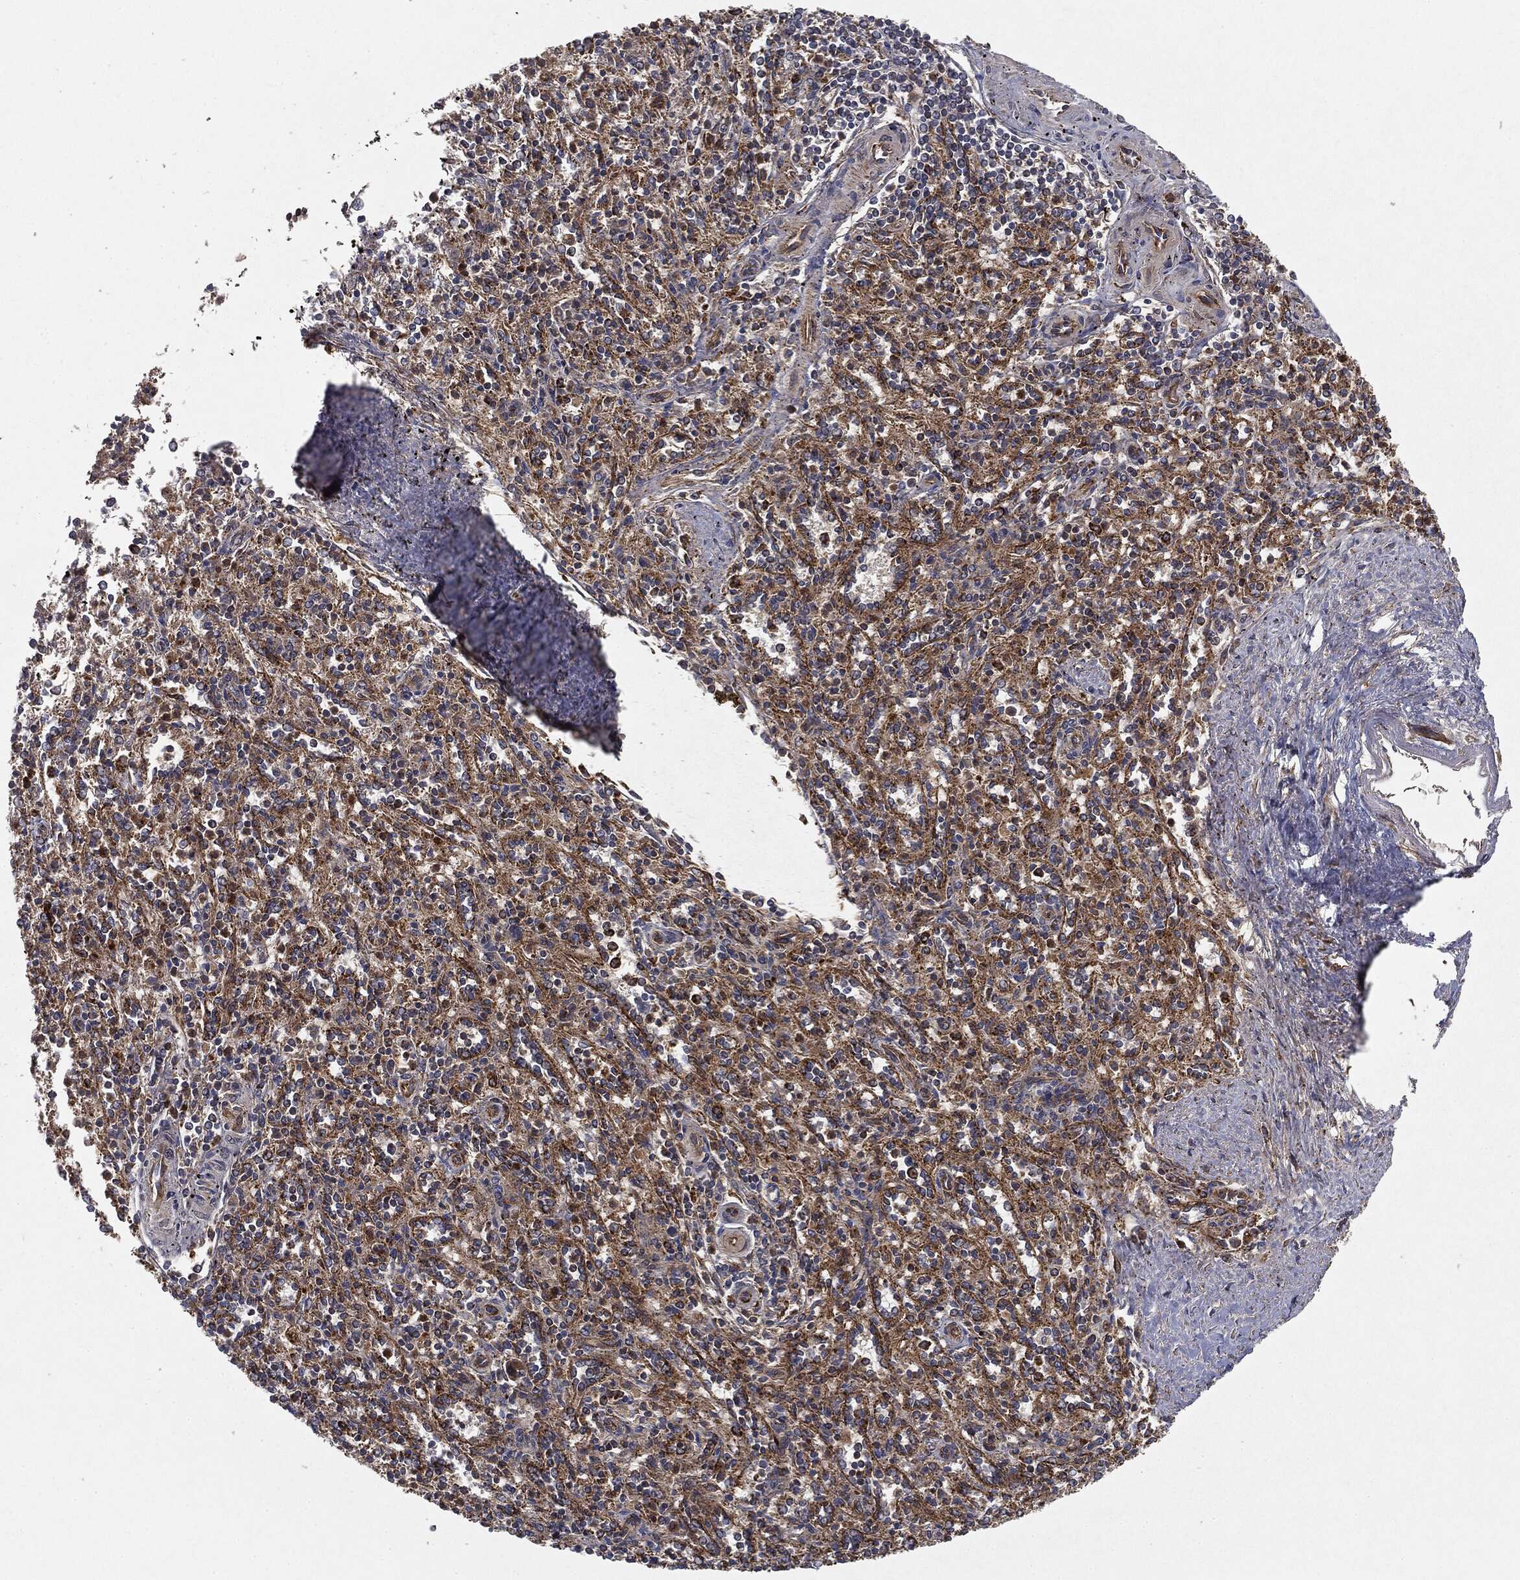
{"staining": {"intensity": "strong", "quantity": "<25%", "location": "cytoplasmic/membranous"}, "tissue": "spleen", "cell_type": "Cells in red pulp", "image_type": "normal", "snomed": [{"axis": "morphology", "description": "Normal tissue, NOS"}, {"axis": "topography", "description": "Spleen"}], "caption": "Immunohistochemical staining of benign human spleen demonstrates strong cytoplasmic/membranous protein expression in approximately <25% of cells in red pulp.", "gene": "CTSA", "patient": {"sex": "male", "age": 69}}